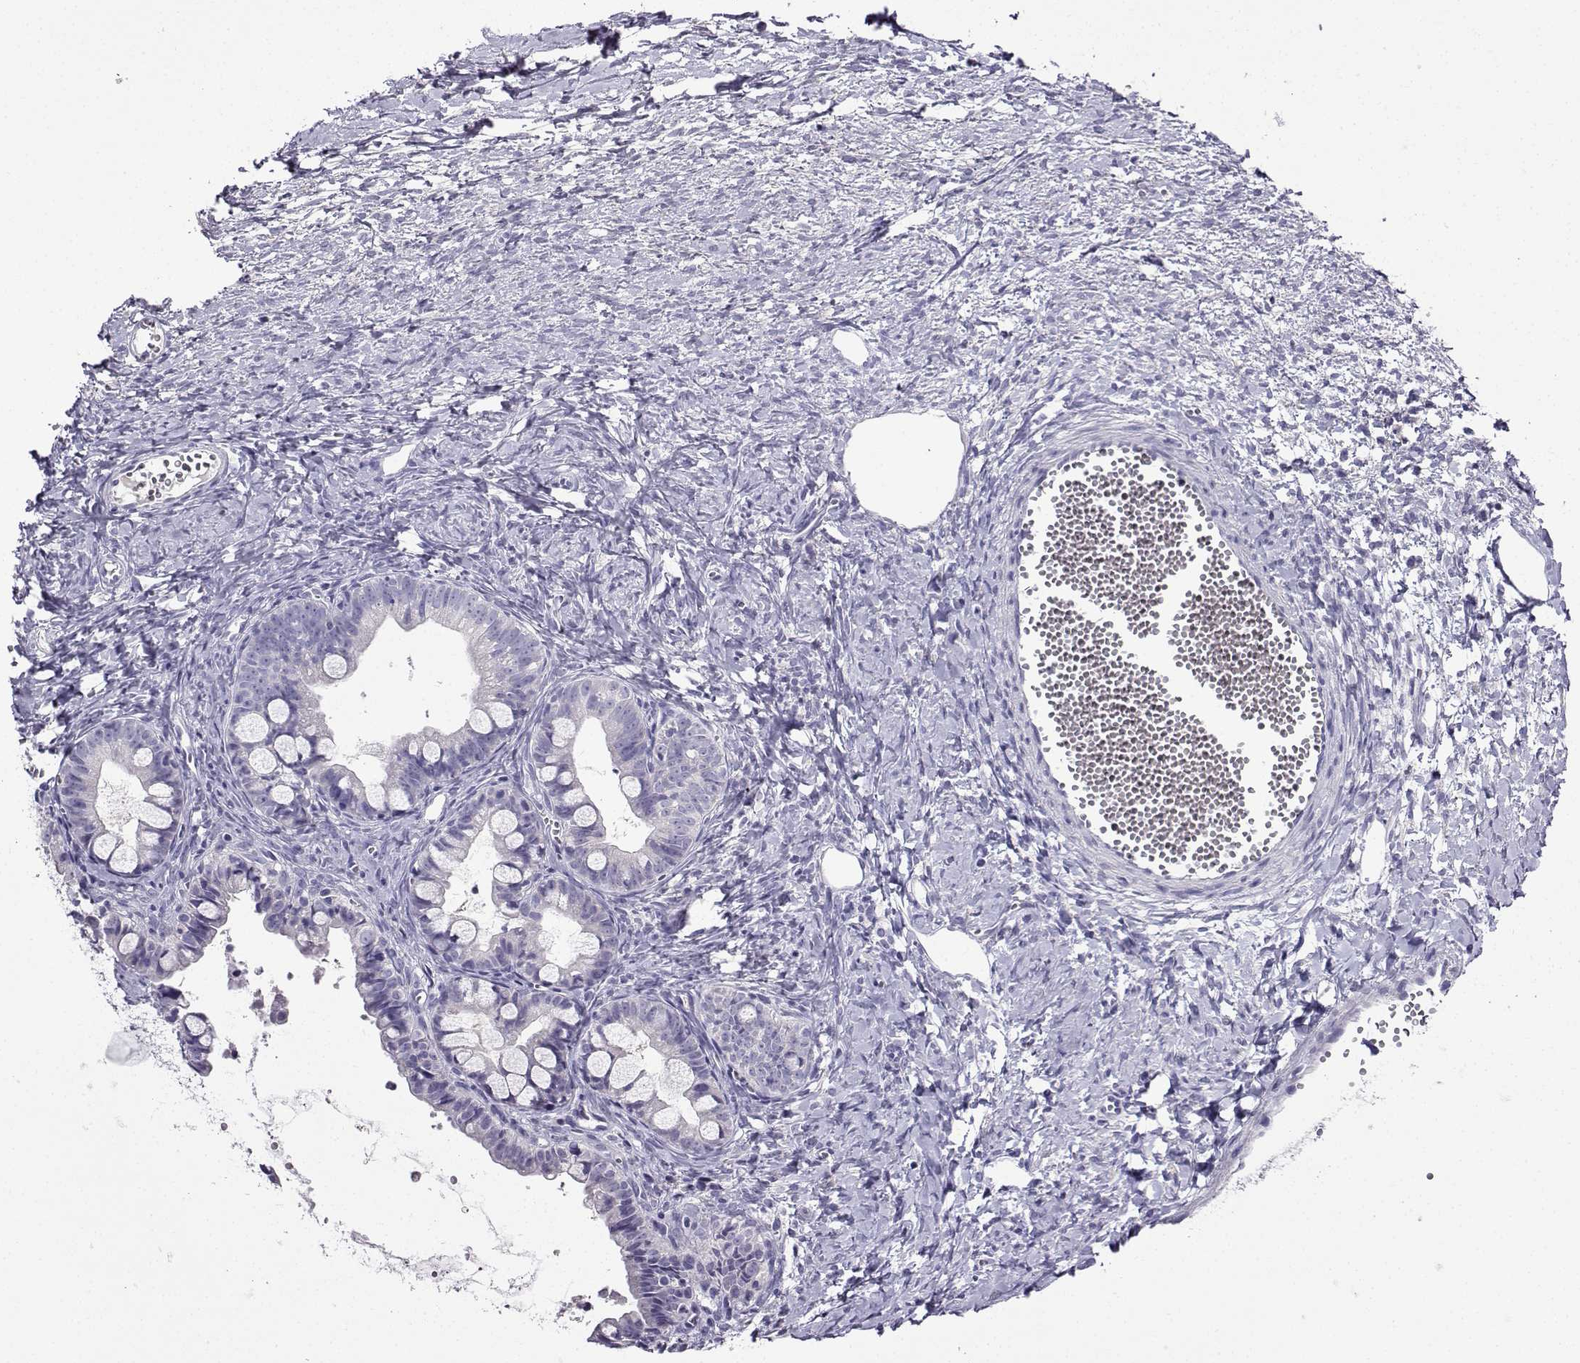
{"staining": {"intensity": "negative", "quantity": "none", "location": "none"}, "tissue": "ovarian cancer", "cell_type": "Tumor cells", "image_type": "cancer", "snomed": [{"axis": "morphology", "description": "Cystadenocarcinoma, mucinous, NOS"}, {"axis": "topography", "description": "Ovary"}], "caption": "The histopathology image displays no staining of tumor cells in ovarian mucinous cystadenocarcinoma.", "gene": "LINGO1", "patient": {"sex": "female", "age": 63}}